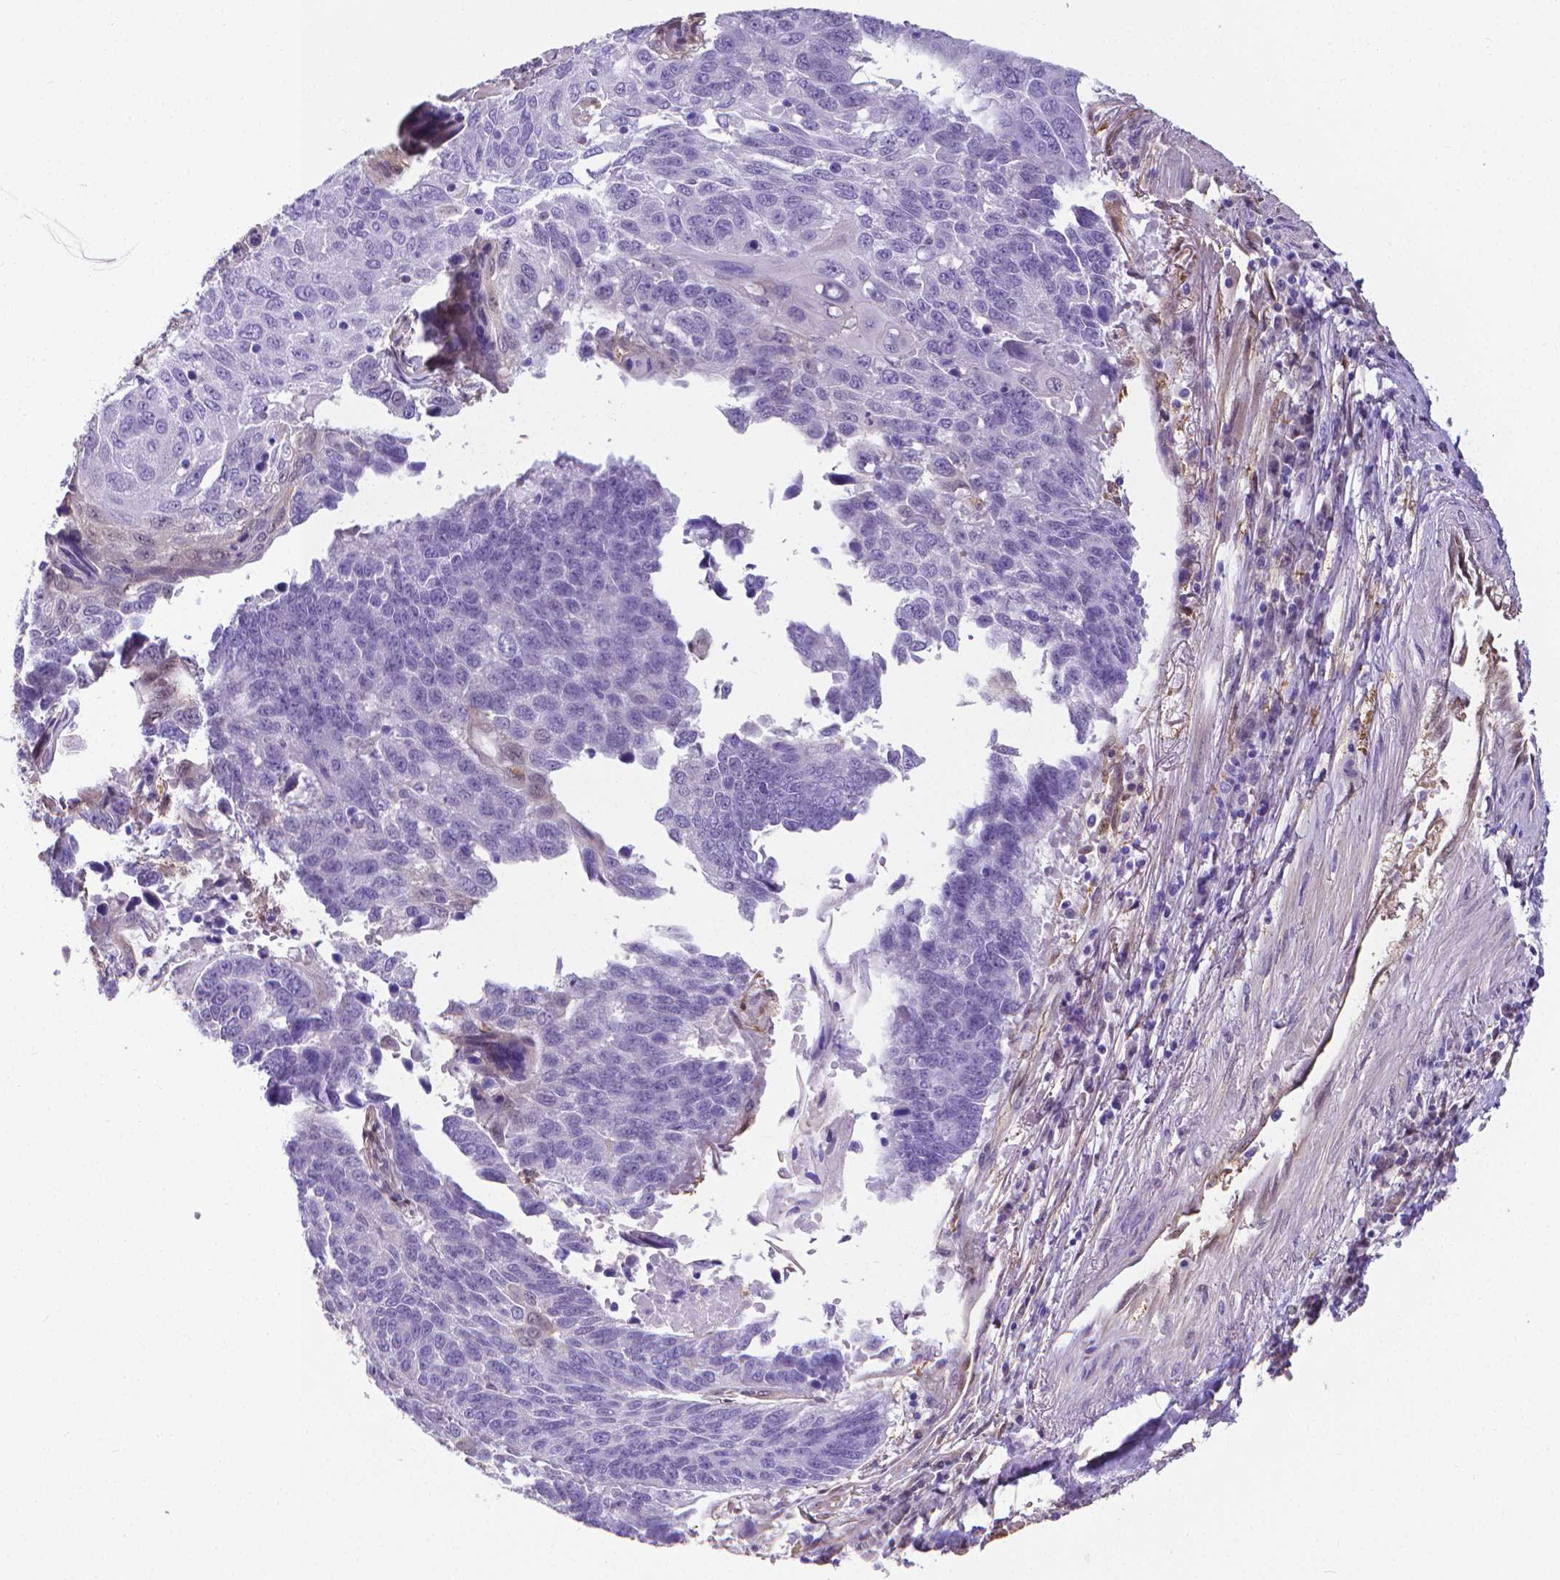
{"staining": {"intensity": "negative", "quantity": "none", "location": "none"}, "tissue": "lung cancer", "cell_type": "Tumor cells", "image_type": "cancer", "snomed": [{"axis": "morphology", "description": "Squamous cell carcinoma, NOS"}, {"axis": "topography", "description": "Lung"}], "caption": "This is an IHC micrograph of squamous cell carcinoma (lung). There is no positivity in tumor cells.", "gene": "CLIC4", "patient": {"sex": "male", "age": 73}}